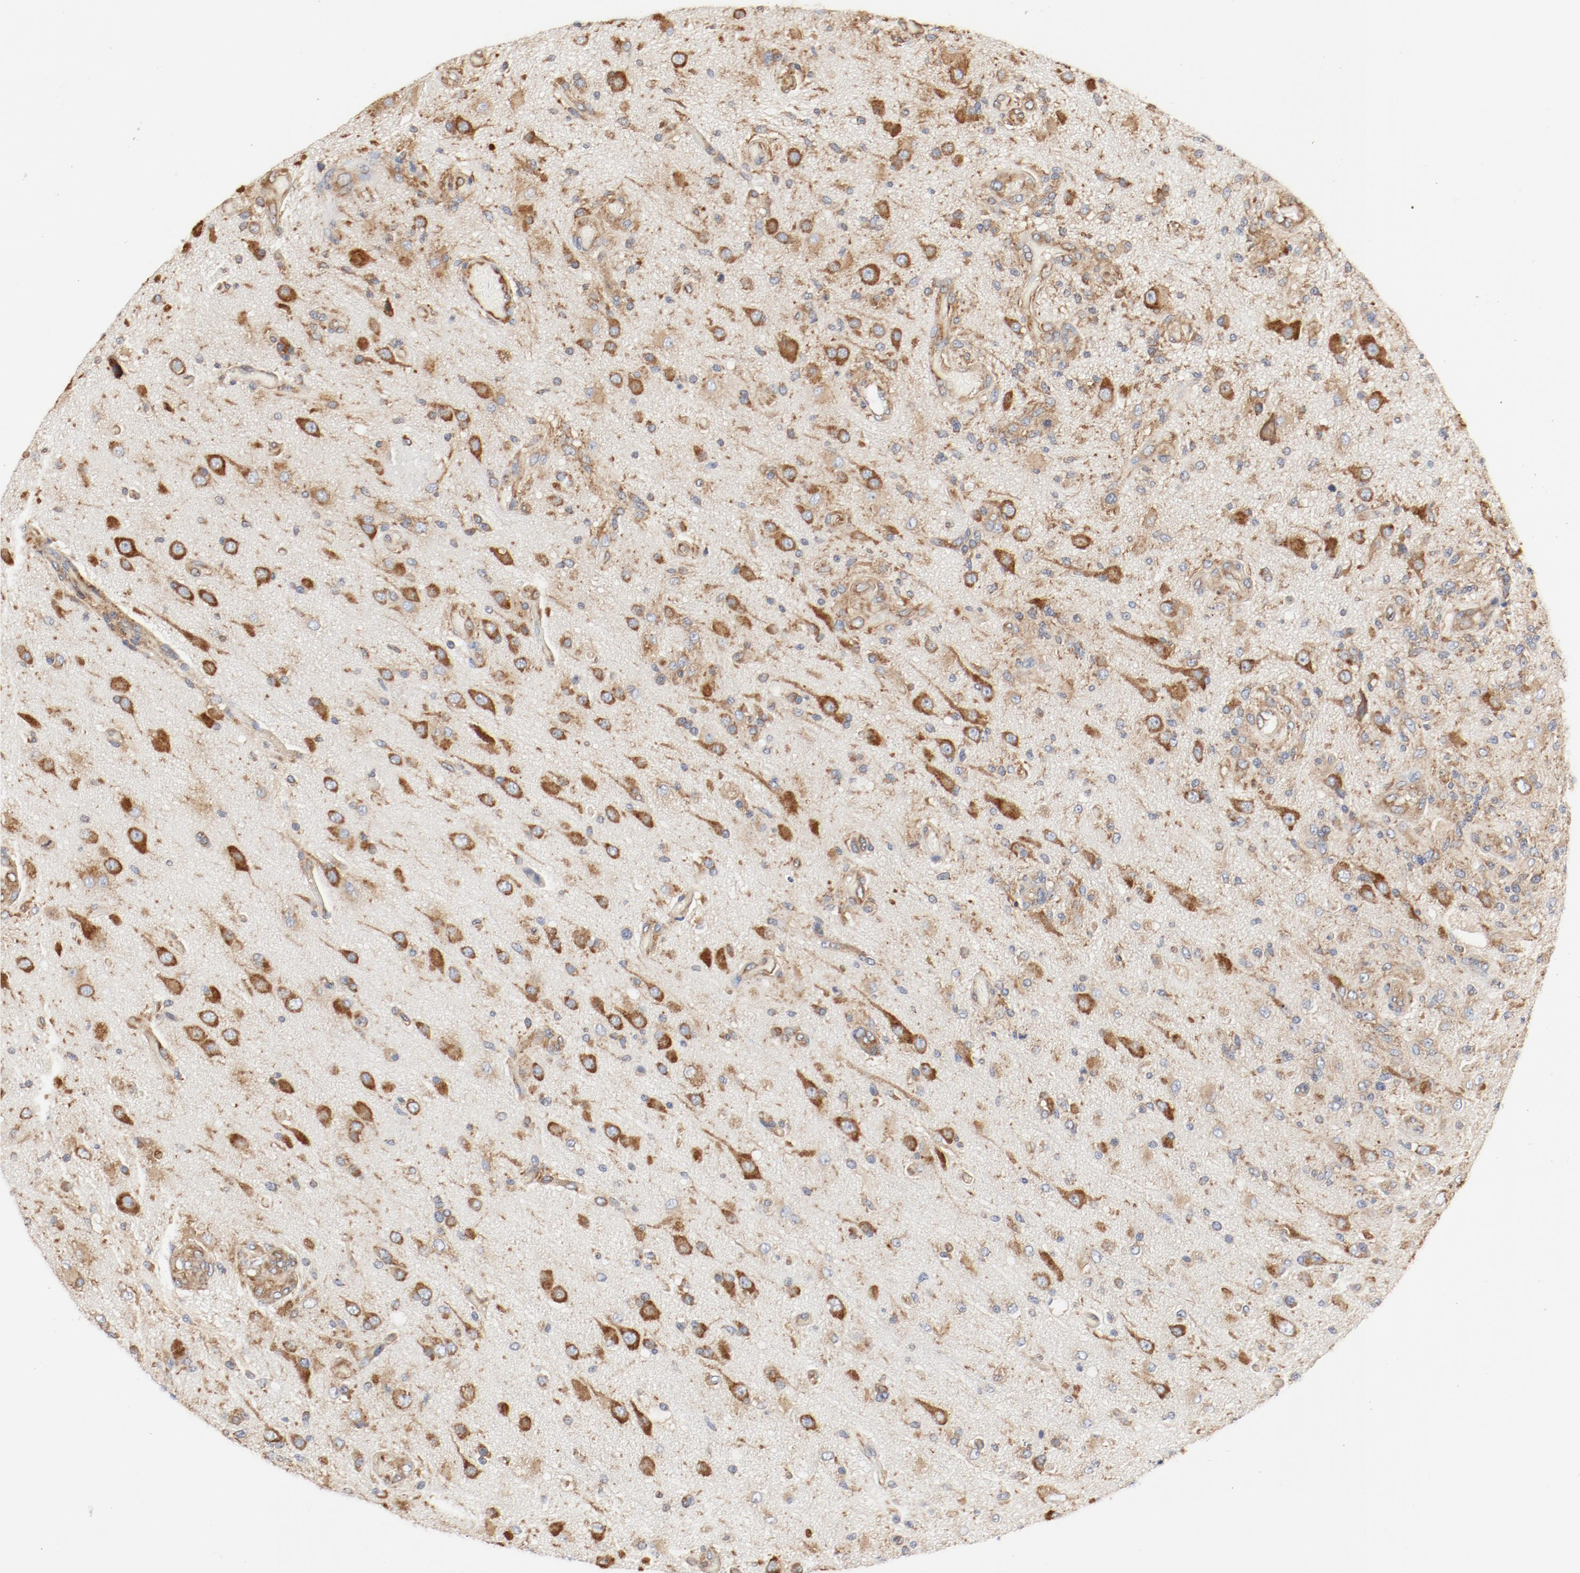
{"staining": {"intensity": "moderate", "quantity": ">75%", "location": "cytoplasmic/membranous"}, "tissue": "glioma", "cell_type": "Tumor cells", "image_type": "cancer", "snomed": [{"axis": "morphology", "description": "Normal tissue, NOS"}, {"axis": "morphology", "description": "Glioma, malignant, High grade"}, {"axis": "topography", "description": "Cerebral cortex"}], "caption": "Glioma stained for a protein reveals moderate cytoplasmic/membranous positivity in tumor cells.", "gene": "RPS6", "patient": {"sex": "male", "age": 77}}